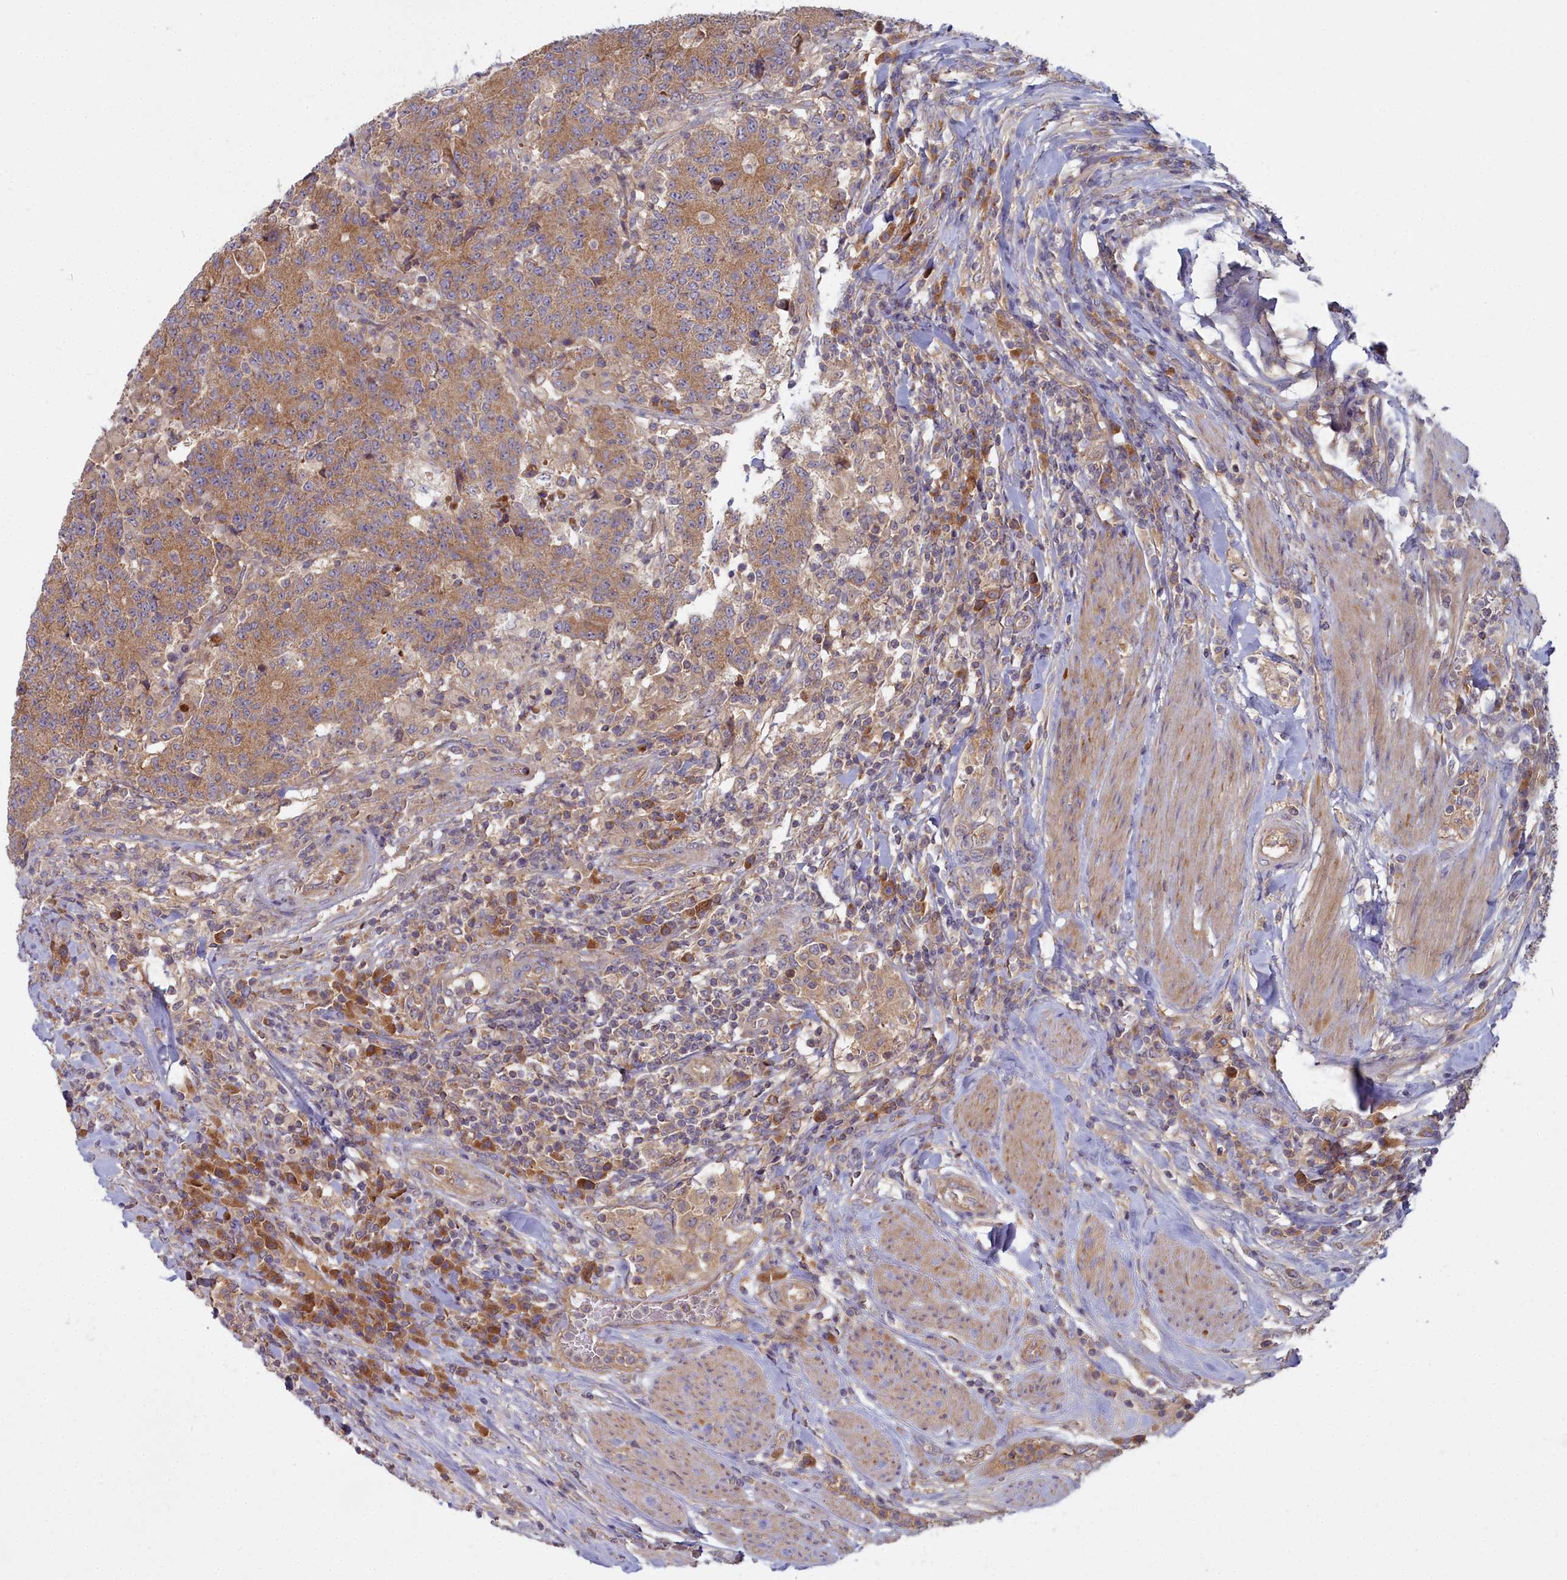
{"staining": {"intensity": "moderate", "quantity": ">75%", "location": "cytoplasmic/membranous"}, "tissue": "colorectal cancer", "cell_type": "Tumor cells", "image_type": "cancer", "snomed": [{"axis": "morphology", "description": "Adenocarcinoma, NOS"}, {"axis": "topography", "description": "Colon"}], "caption": "A high-resolution photomicrograph shows IHC staining of adenocarcinoma (colorectal), which displays moderate cytoplasmic/membranous positivity in approximately >75% of tumor cells.", "gene": "CCDC167", "patient": {"sex": "female", "age": 75}}